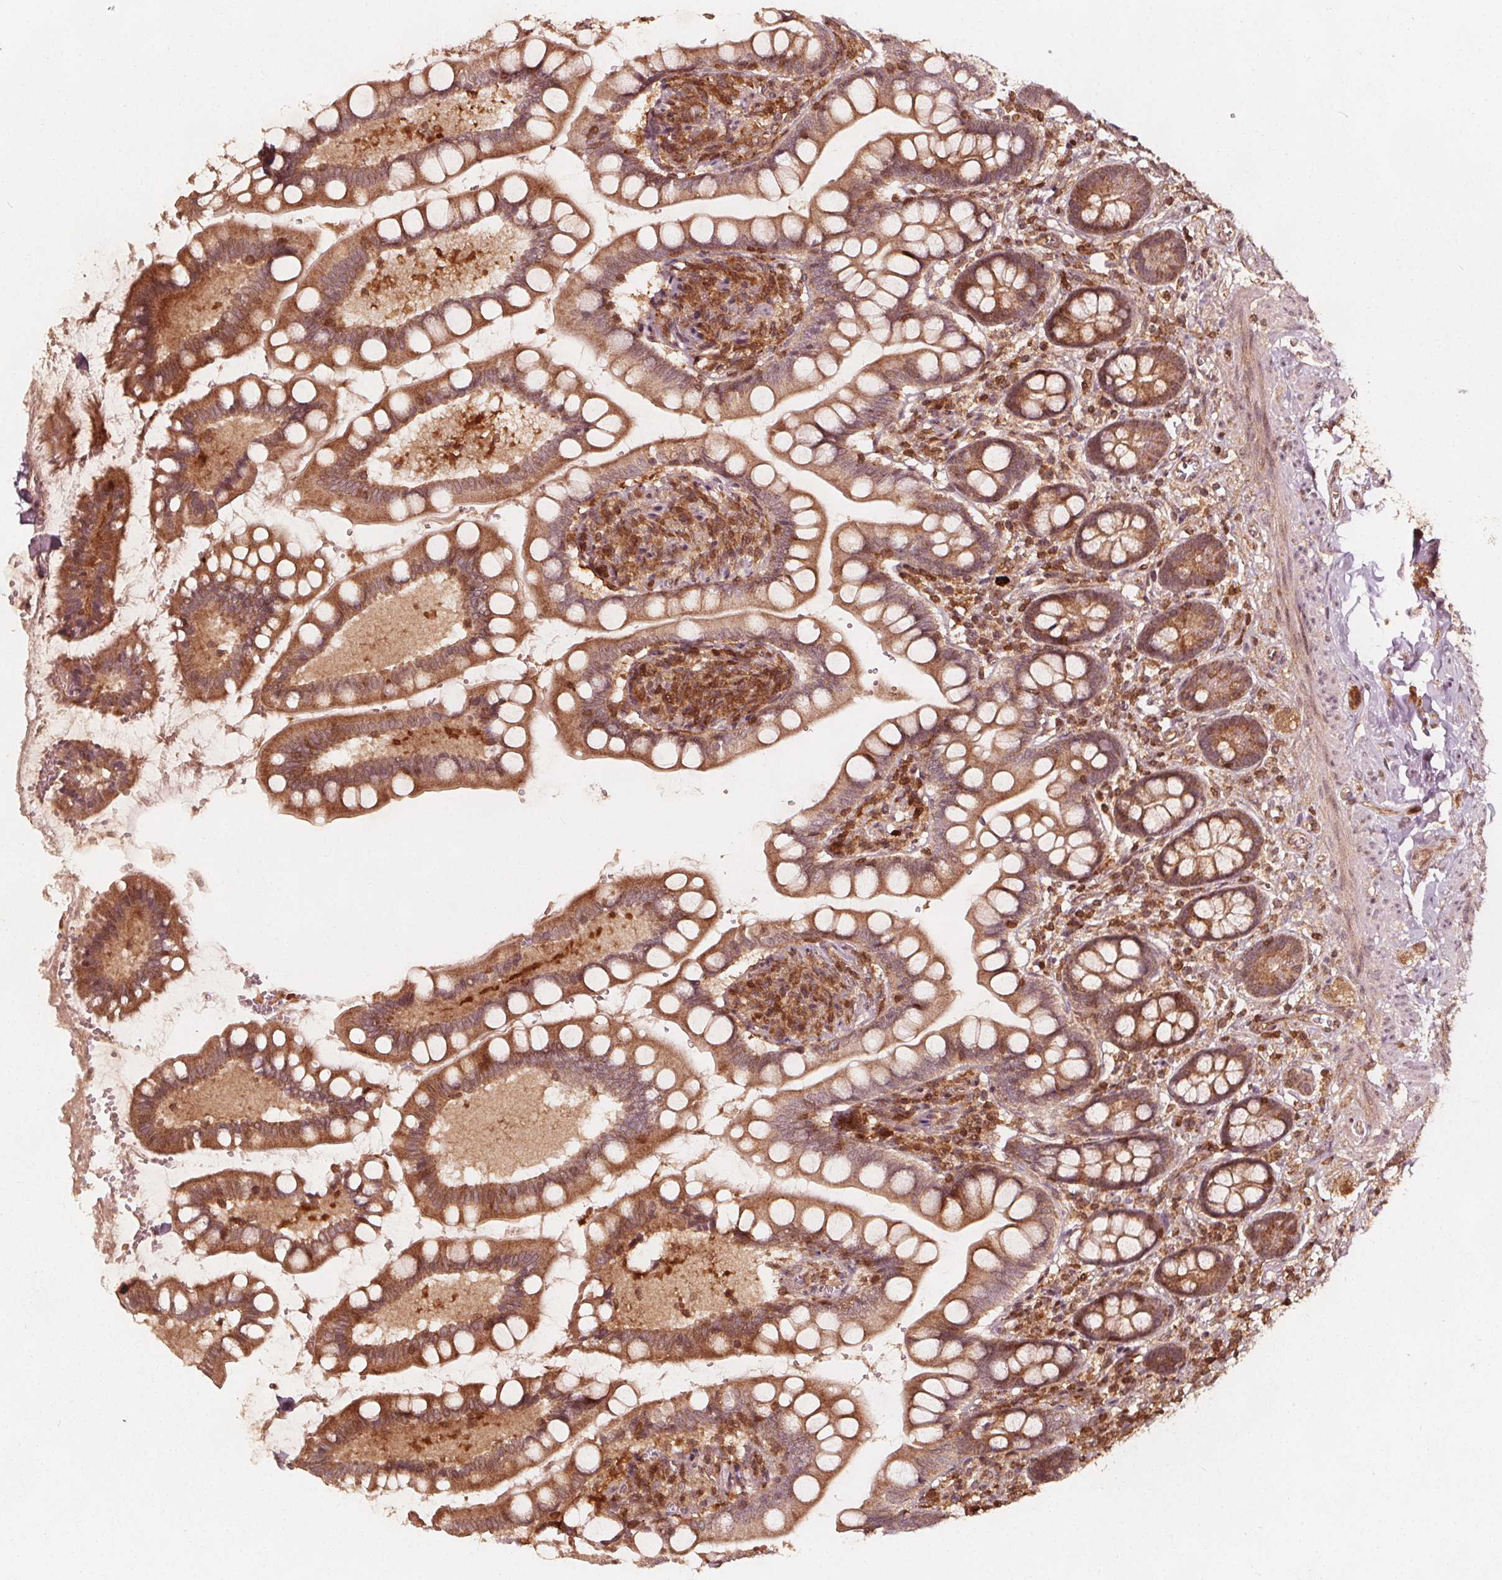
{"staining": {"intensity": "strong", "quantity": ">75%", "location": "cytoplasmic/membranous"}, "tissue": "small intestine", "cell_type": "Glandular cells", "image_type": "normal", "snomed": [{"axis": "morphology", "description": "Normal tissue, NOS"}, {"axis": "topography", "description": "Small intestine"}], "caption": "About >75% of glandular cells in unremarkable small intestine exhibit strong cytoplasmic/membranous protein staining as visualized by brown immunohistochemical staining.", "gene": "AIP", "patient": {"sex": "female", "age": 56}}